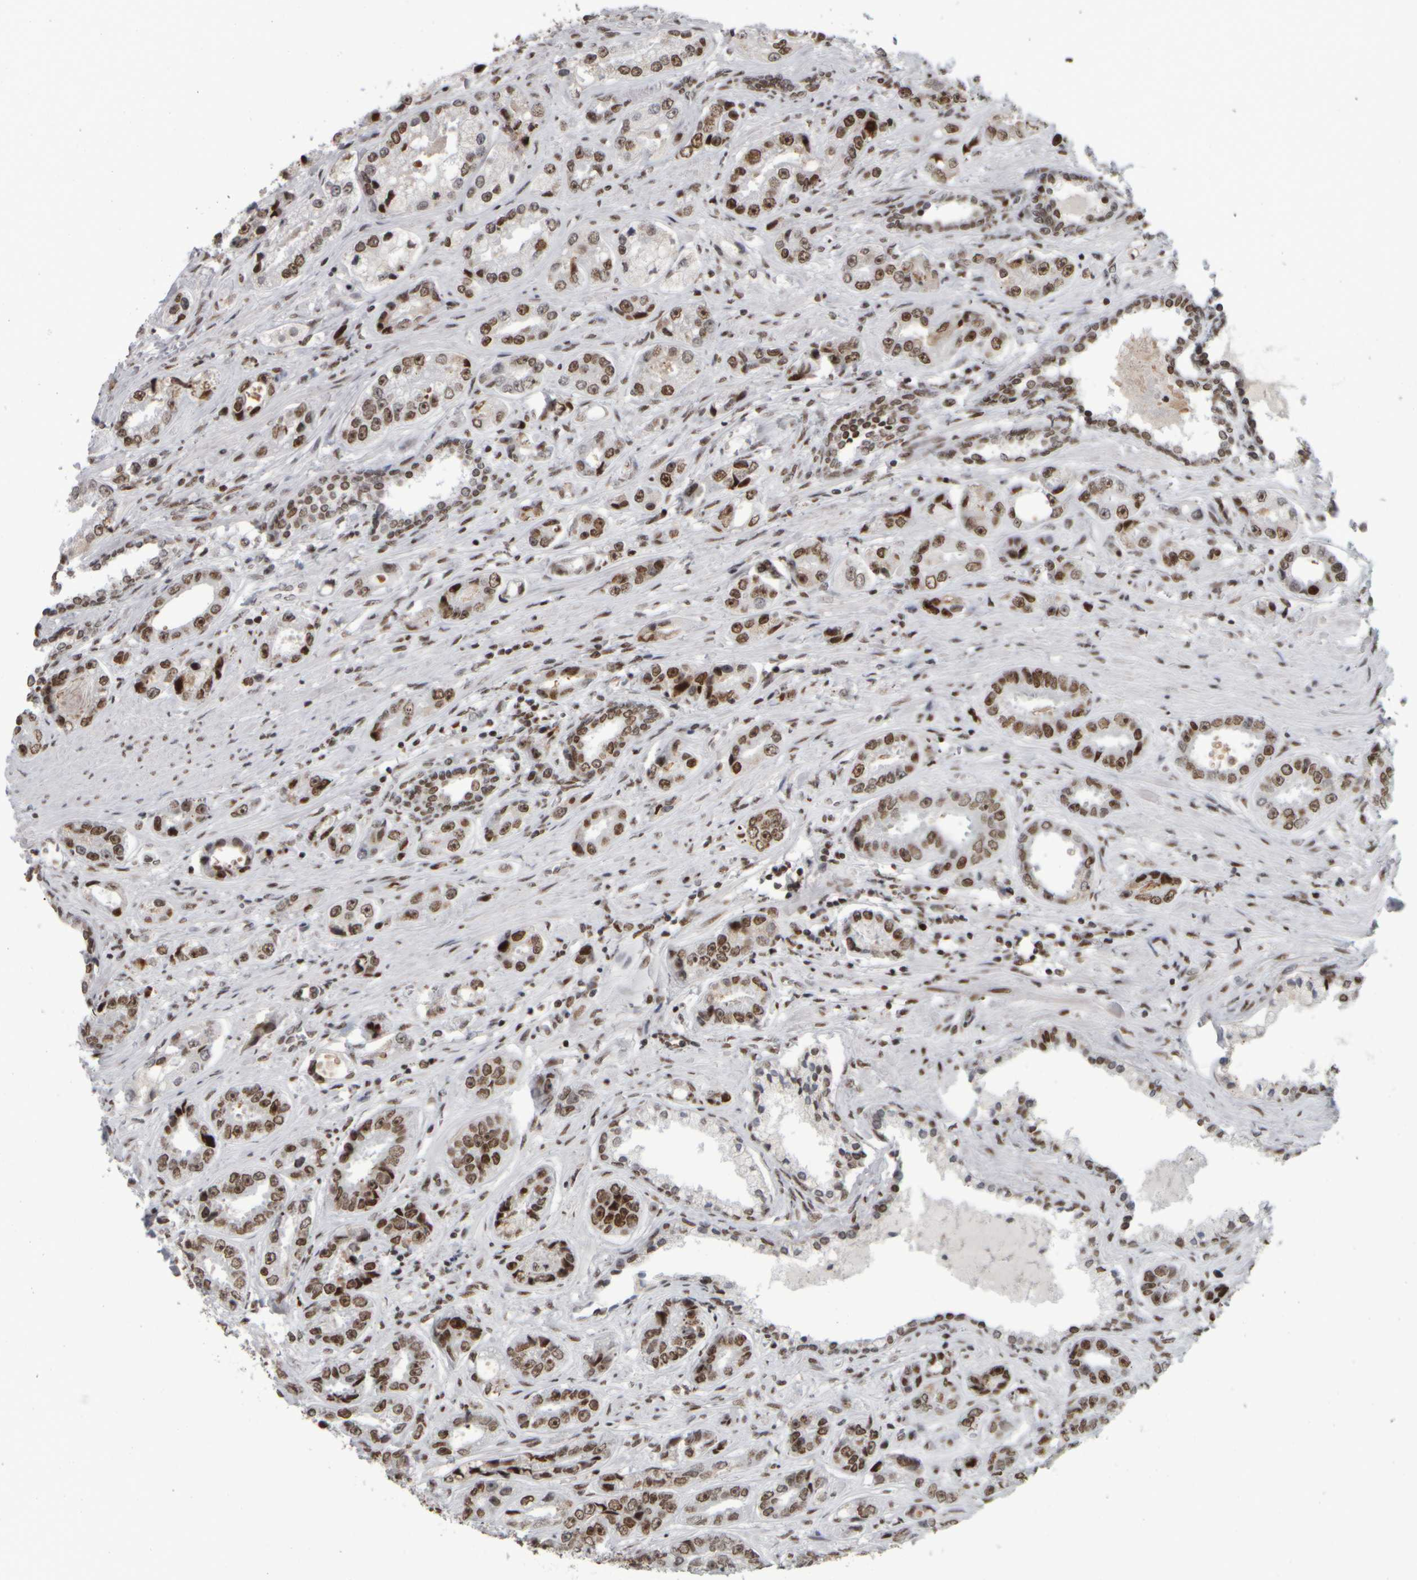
{"staining": {"intensity": "moderate", "quantity": ">75%", "location": "nuclear"}, "tissue": "prostate cancer", "cell_type": "Tumor cells", "image_type": "cancer", "snomed": [{"axis": "morphology", "description": "Adenocarcinoma, High grade"}, {"axis": "topography", "description": "Prostate"}], "caption": "Adenocarcinoma (high-grade) (prostate) stained with immunohistochemistry (IHC) reveals moderate nuclear staining in about >75% of tumor cells.", "gene": "TOP2B", "patient": {"sex": "male", "age": 61}}